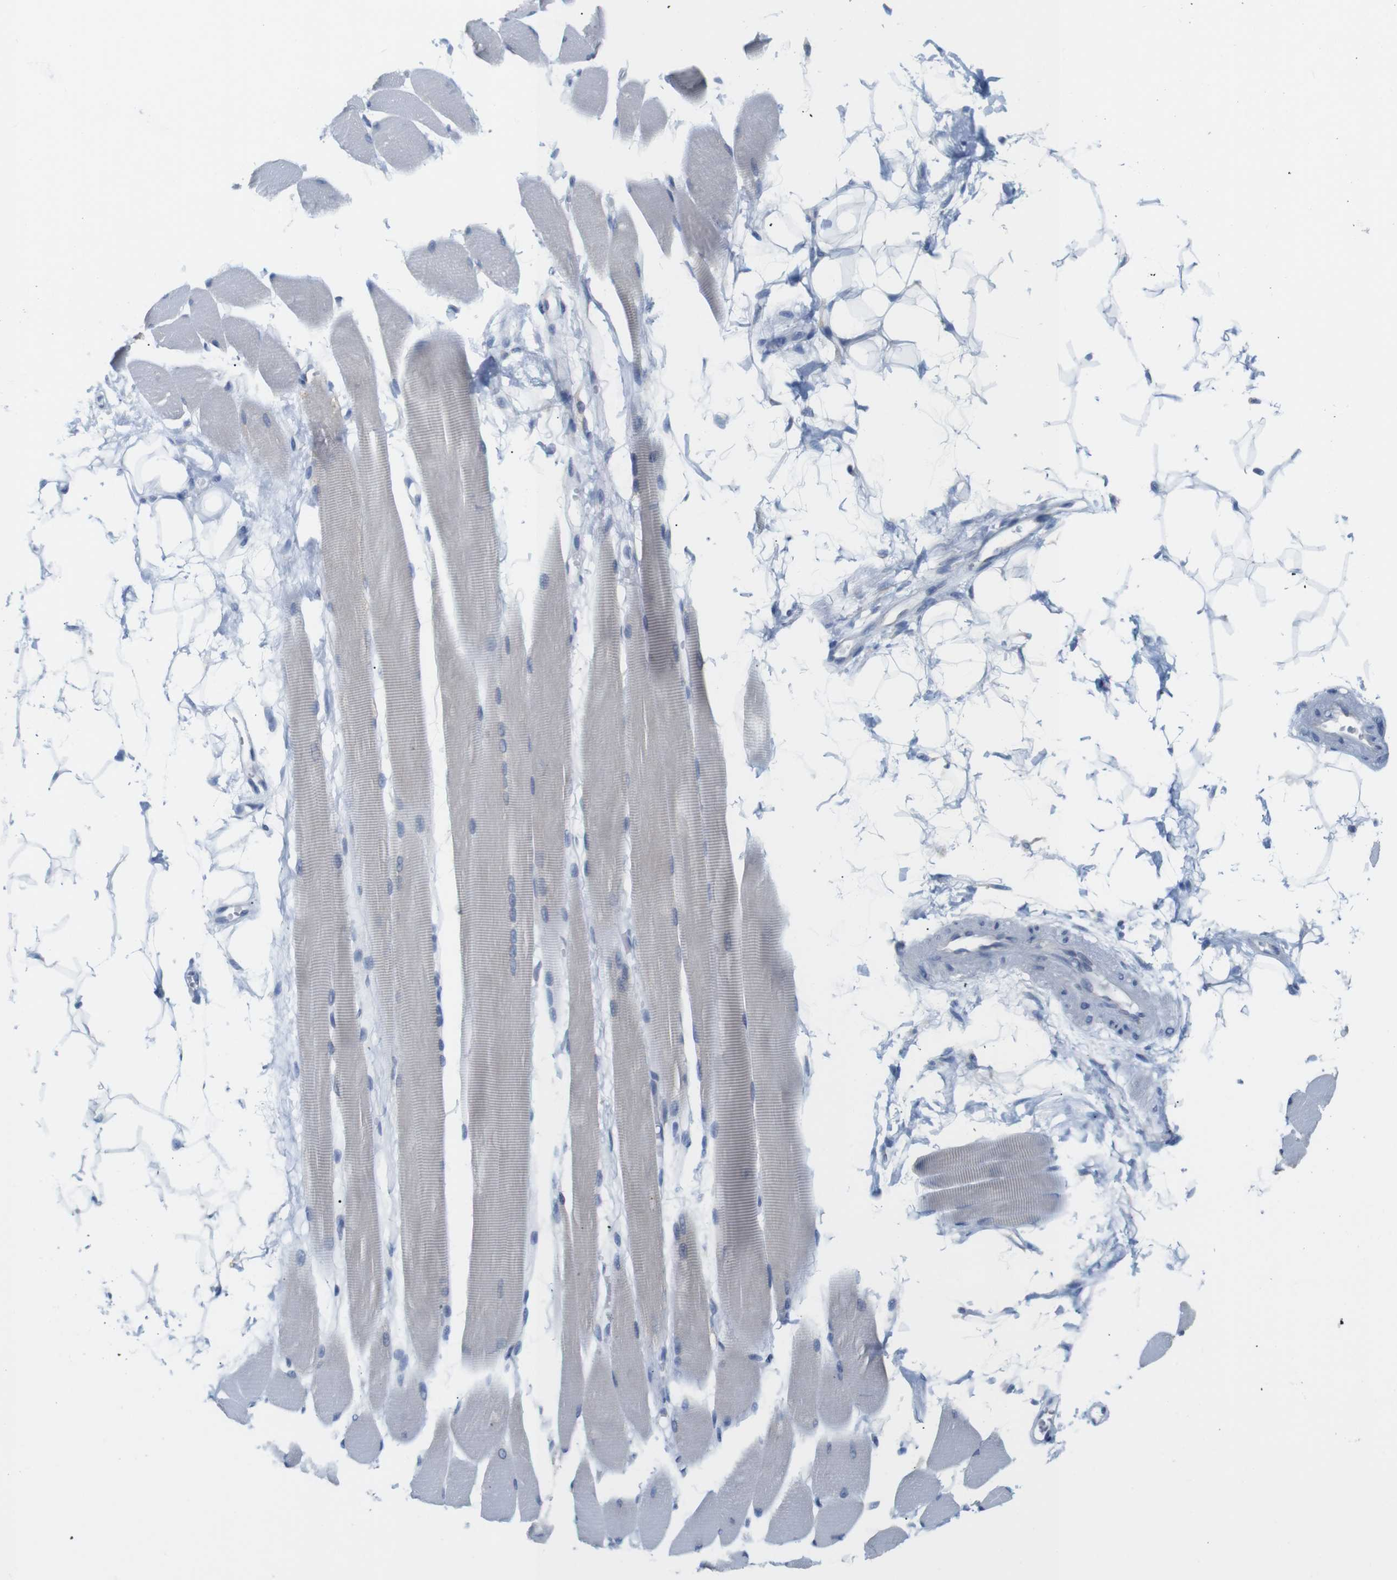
{"staining": {"intensity": "negative", "quantity": "none", "location": "none"}, "tissue": "skeletal muscle", "cell_type": "Myocytes", "image_type": "normal", "snomed": [{"axis": "morphology", "description": "Normal tissue, NOS"}, {"axis": "topography", "description": "Skeletal muscle"}, {"axis": "topography", "description": "Oral tissue"}, {"axis": "topography", "description": "Peripheral nerve tissue"}], "caption": "IHC image of normal skeletal muscle stained for a protein (brown), which demonstrates no positivity in myocytes.", "gene": "NEBL", "patient": {"sex": "female", "age": 84}}